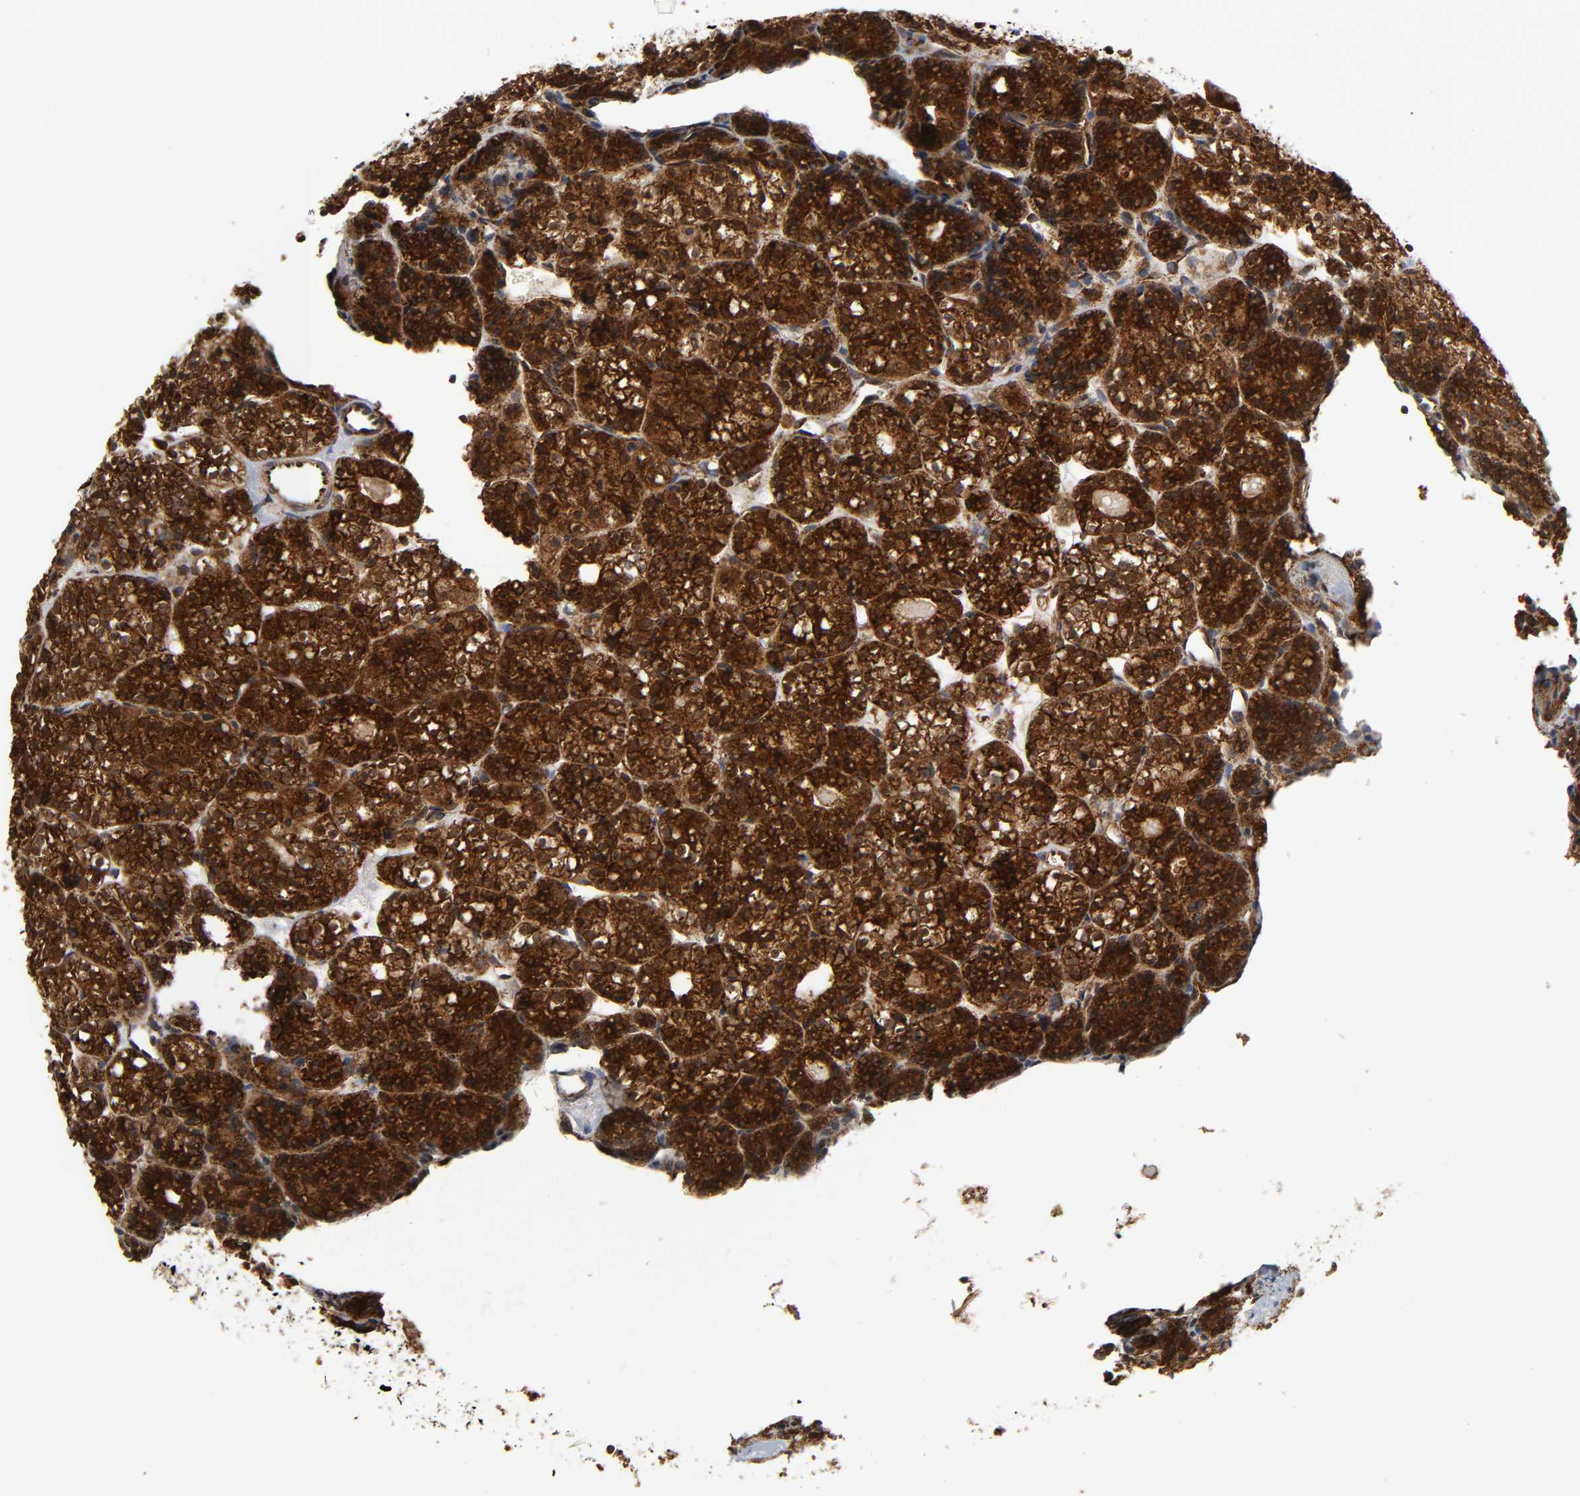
{"staining": {"intensity": "strong", "quantity": ">75%", "location": "cytoplasmic/membranous"}, "tissue": "parathyroid gland", "cell_type": "Glandular cells", "image_type": "normal", "snomed": [{"axis": "morphology", "description": "Normal tissue, NOS"}, {"axis": "topography", "description": "Parathyroid gland"}], "caption": "Parathyroid gland stained for a protein (brown) displays strong cytoplasmic/membranous positive expression in about >75% of glandular cells.", "gene": "BAX", "patient": {"sex": "female", "age": 64}}